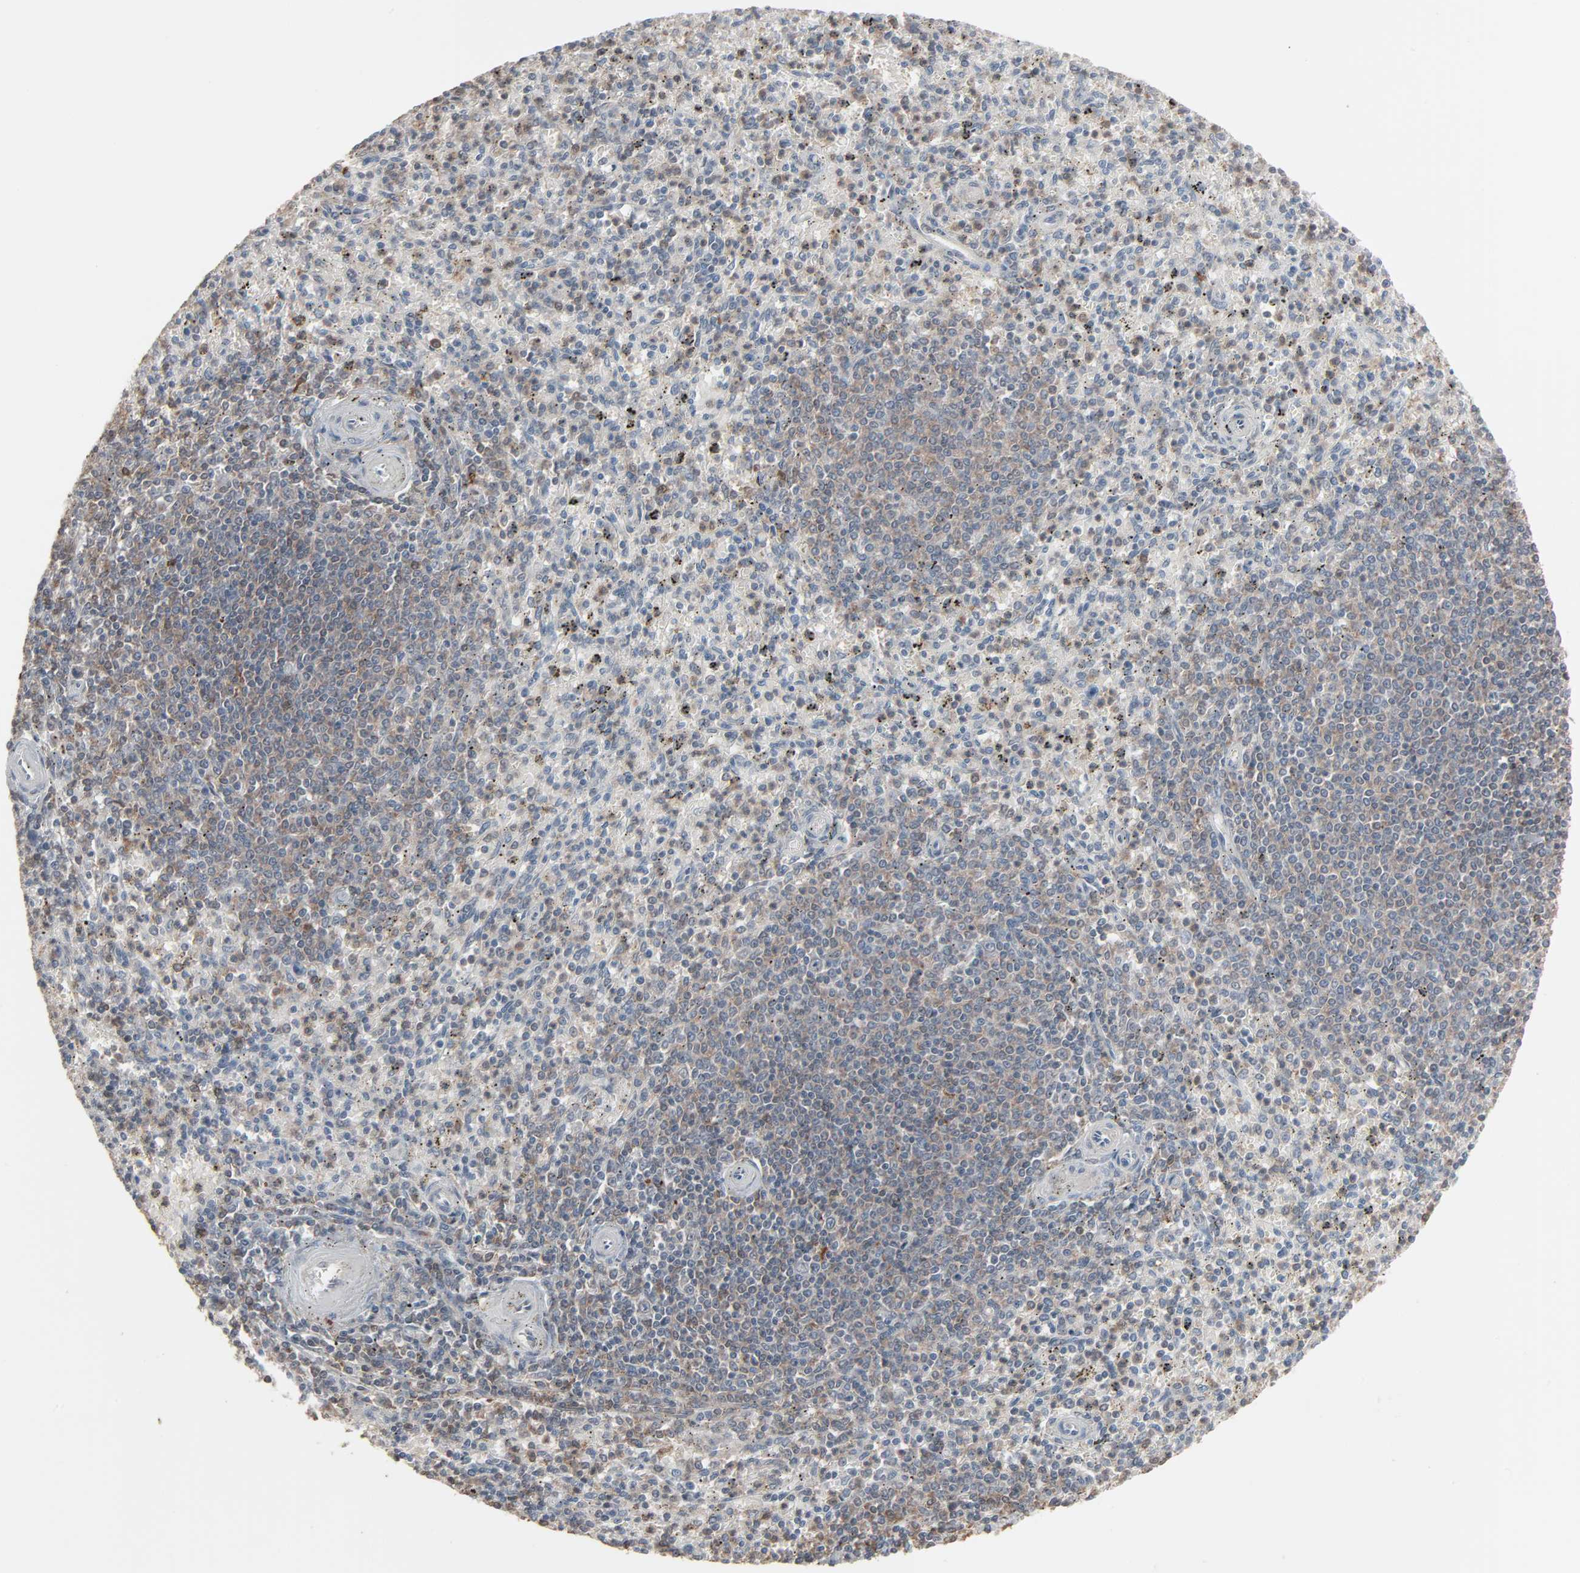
{"staining": {"intensity": "weak", "quantity": "<25%", "location": "cytoplasmic/membranous"}, "tissue": "spleen", "cell_type": "Cells in red pulp", "image_type": "normal", "snomed": [{"axis": "morphology", "description": "Normal tissue, NOS"}, {"axis": "topography", "description": "Spleen"}], "caption": "There is no significant staining in cells in red pulp of spleen. (DAB IHC with hematoxylin counter stain).", "gene": "DOCK8", "patient": {"sex": "male", "age": 72}}